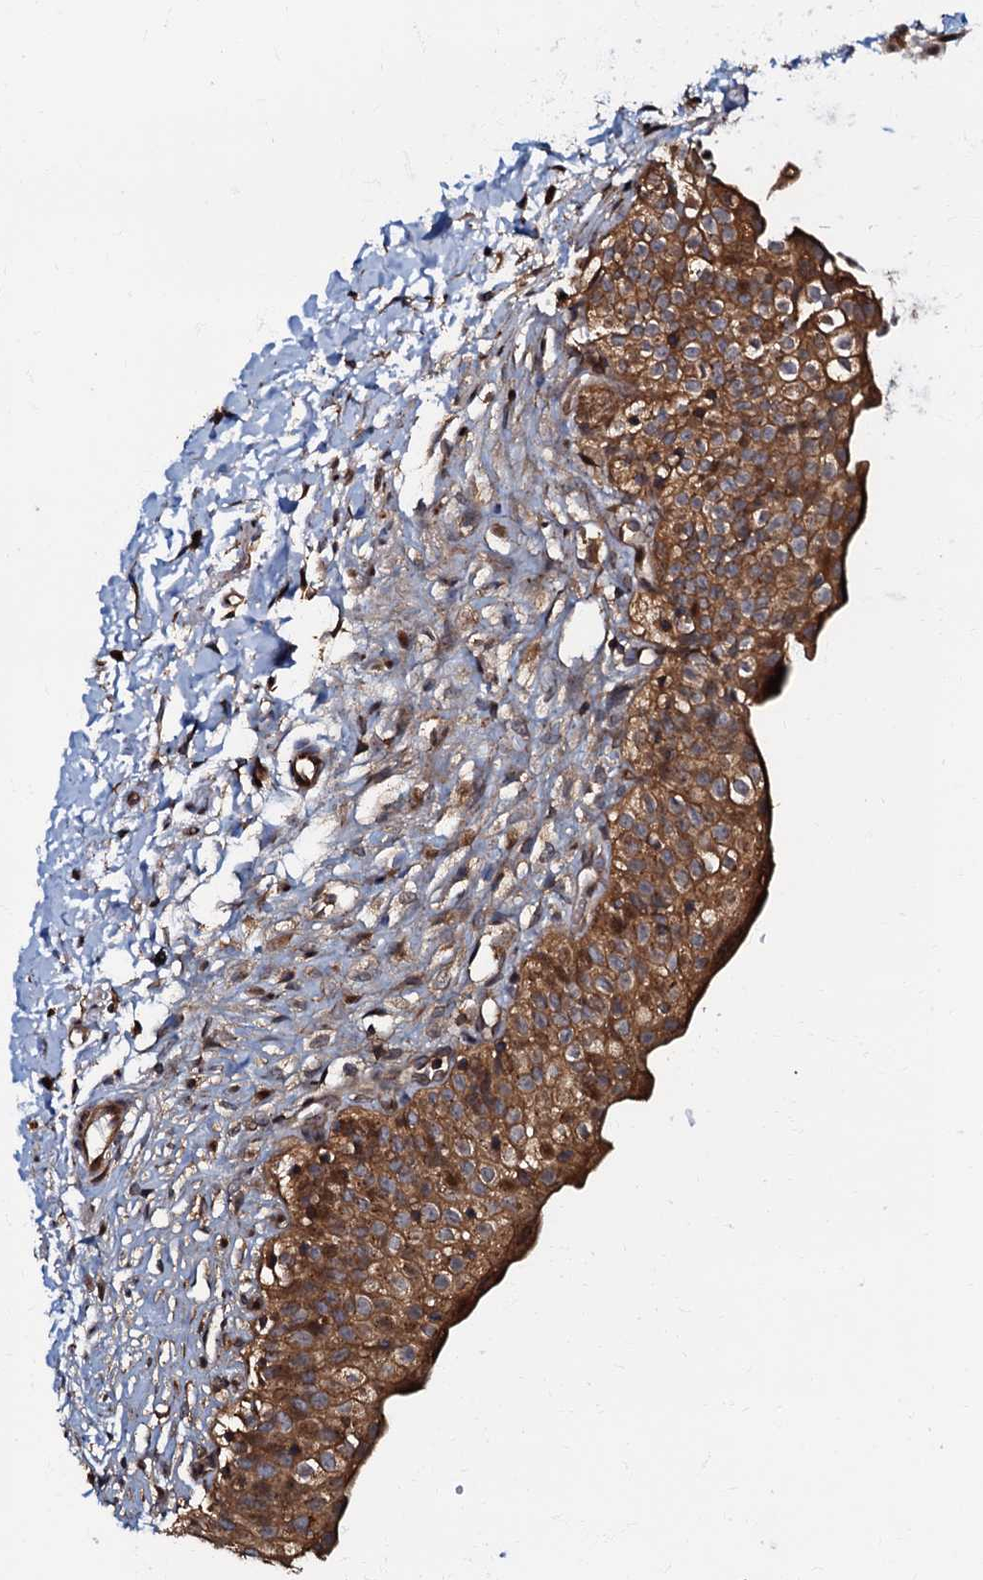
{"staining": {"intensity": "strong", "quantity": ">75%", "location": "cytoplasmic/membranous"}, "tissue": "urinary bladder", "cell_type": "Urothelial cells", "image_type": "normal", "snomed": [{"axis": "morphology", "description": "Normal tissue, NOS"}, {"axis": "topography", "description": "Urinary bladder"}], "caption": "Protein staining of benign urinary bladder displays strong cytoplasmic/membranous staining in about >75% of urothelial cells. The protein is stained brown, and the nuclei are stained in blue (DAB (3,3'-diaminobenzidine) IHC with brightfield microscopy, high magnification).", "gene": "OSBP", "patient": {"sex": "male", "age": 55}}